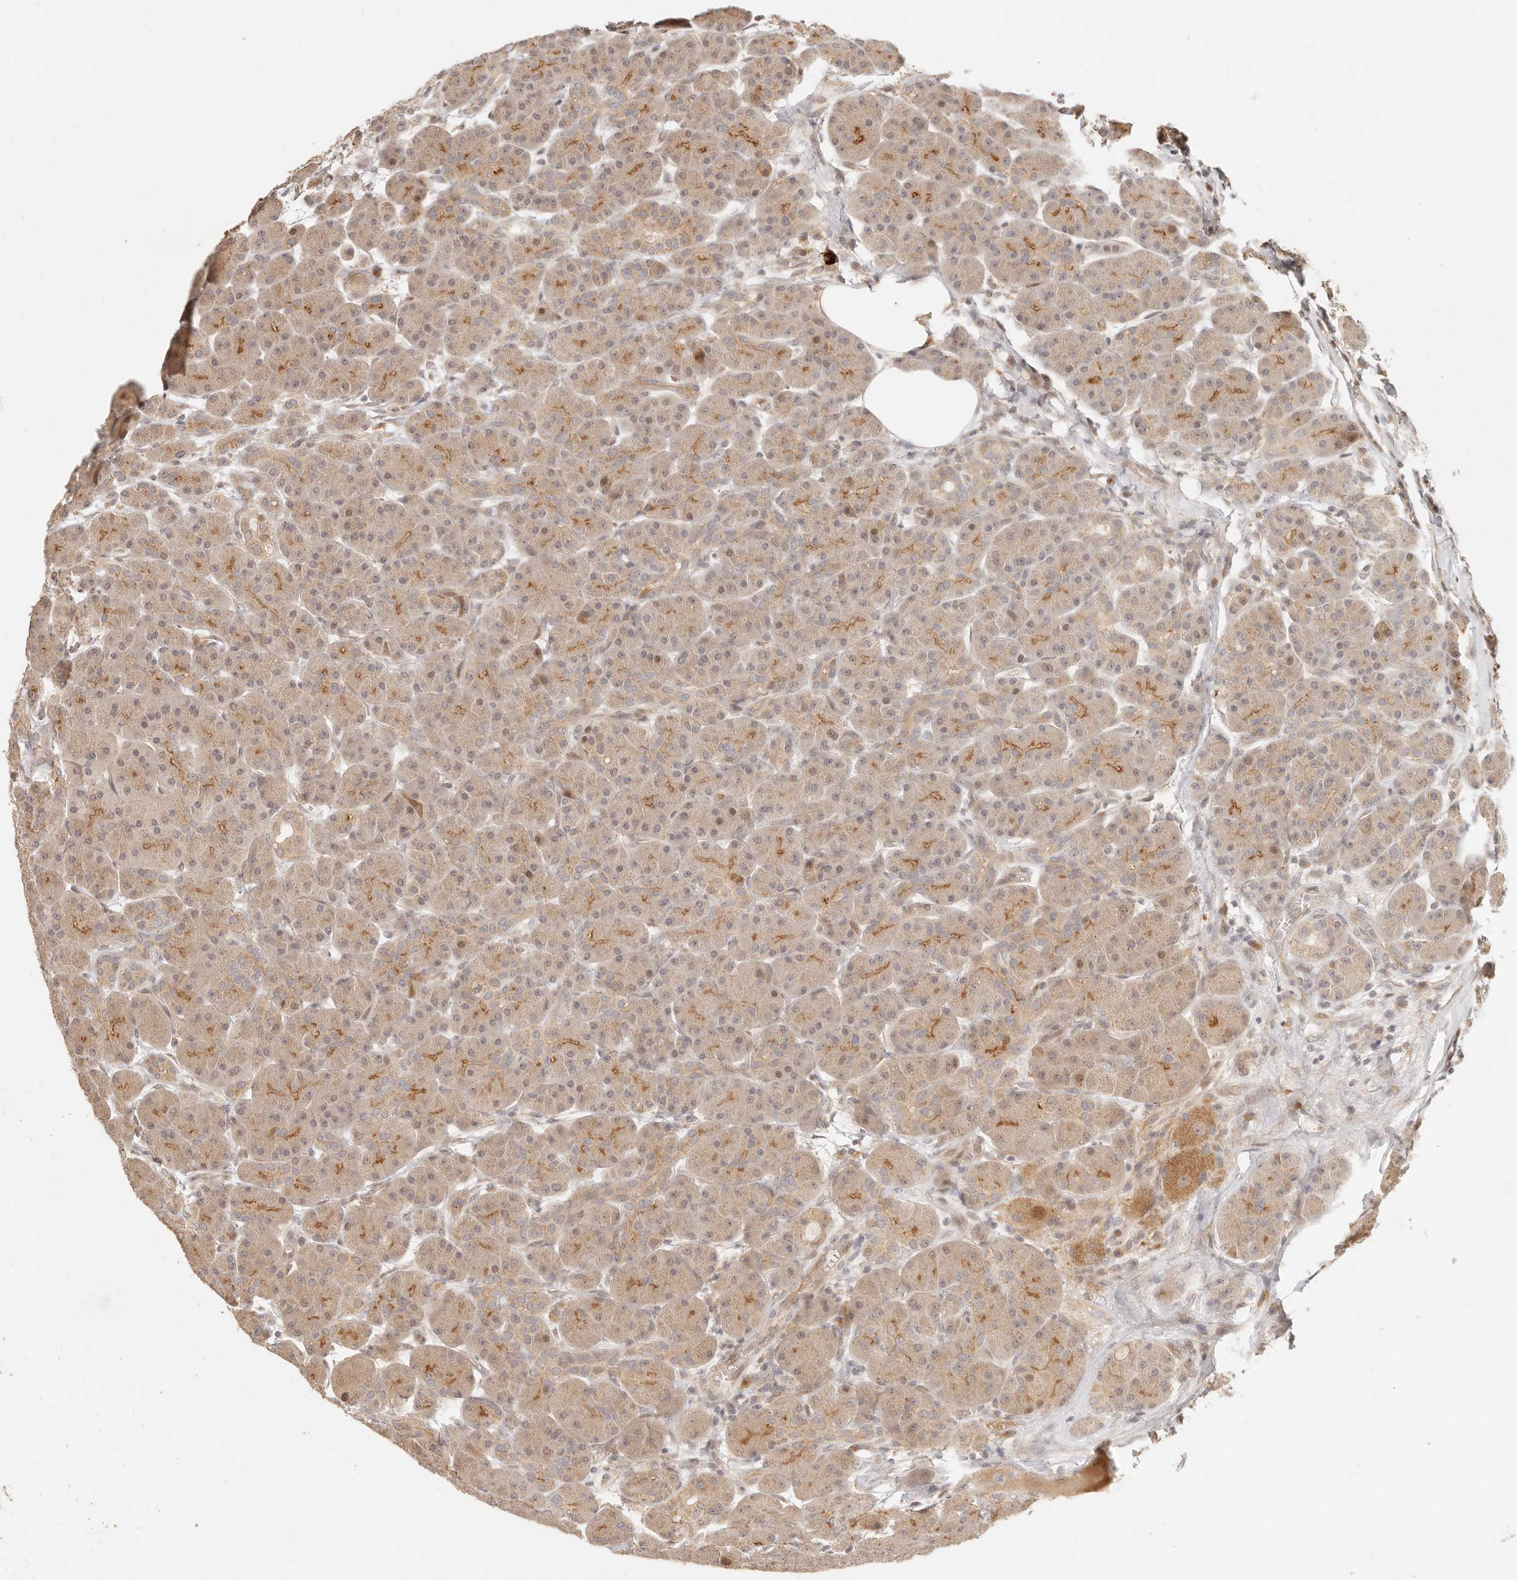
{"staining": {"intensity": "moderate", "quantity": "25%-75%", "location": "cytoplasmic/membranous"}, "tissue": "pancreas", "cell_type": "Exocrine glandular cells", "image_type": "normal", "snomed": [{"axis": "morphology", "description": "Normal tissue, NOS"}, {"axis": "topography", "description": "Pancreas"}], "caption": "Immunohistochemical staining of unremarkable pancreas displays moderate cytoplasmic/membranous protein staining in approximately 25%-75% of exocrine glandular cells. The protein of interest is stained brown, and the nuclei are stained in blue (DAB IHC with brightfield microscopy, high magnification).", "gene": "TIMM17A", "patient": {"sex": "male", "age": 63}}